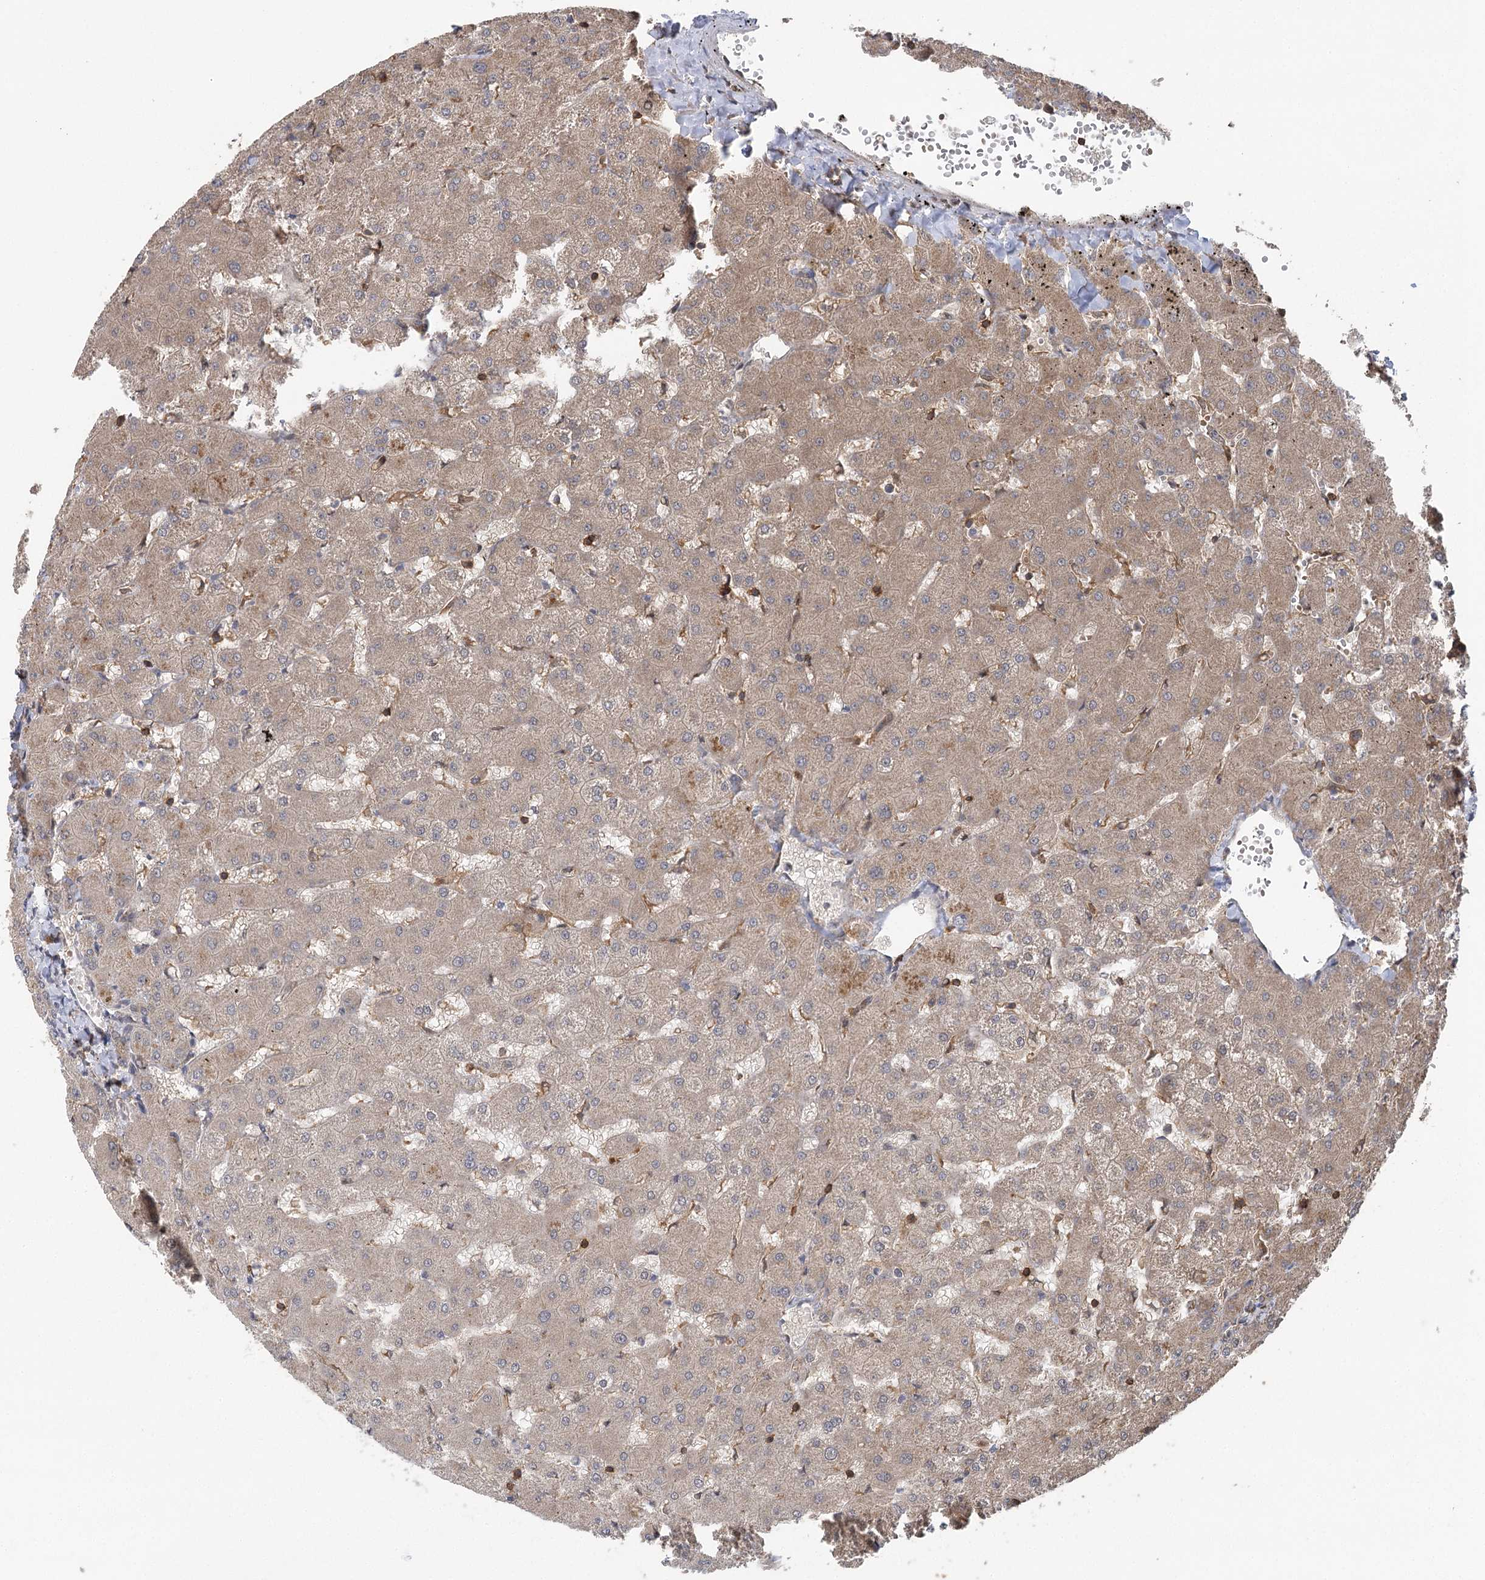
{"staining": {"intensity": "weak", "quantity": ">75%", "location": "cytoplasmic/membranous"}, "tissue": "liver", "cell_type": "Cholangiocytes", "image_type": "normal", "snomed": [{"axis": "morphology", "description": "Normal tissue, NOS"}, {"axis": "topography", "description": "Liver"}], "caption": "A brown stain labels weak cytoplasmic/membranous staining of a protein in cholangiocytes of benign liver. (DAB IHC with brightfield microscopy, high magnification).", "gene": "C12orf4", "patient": {"sex": "female", "age": 63}}